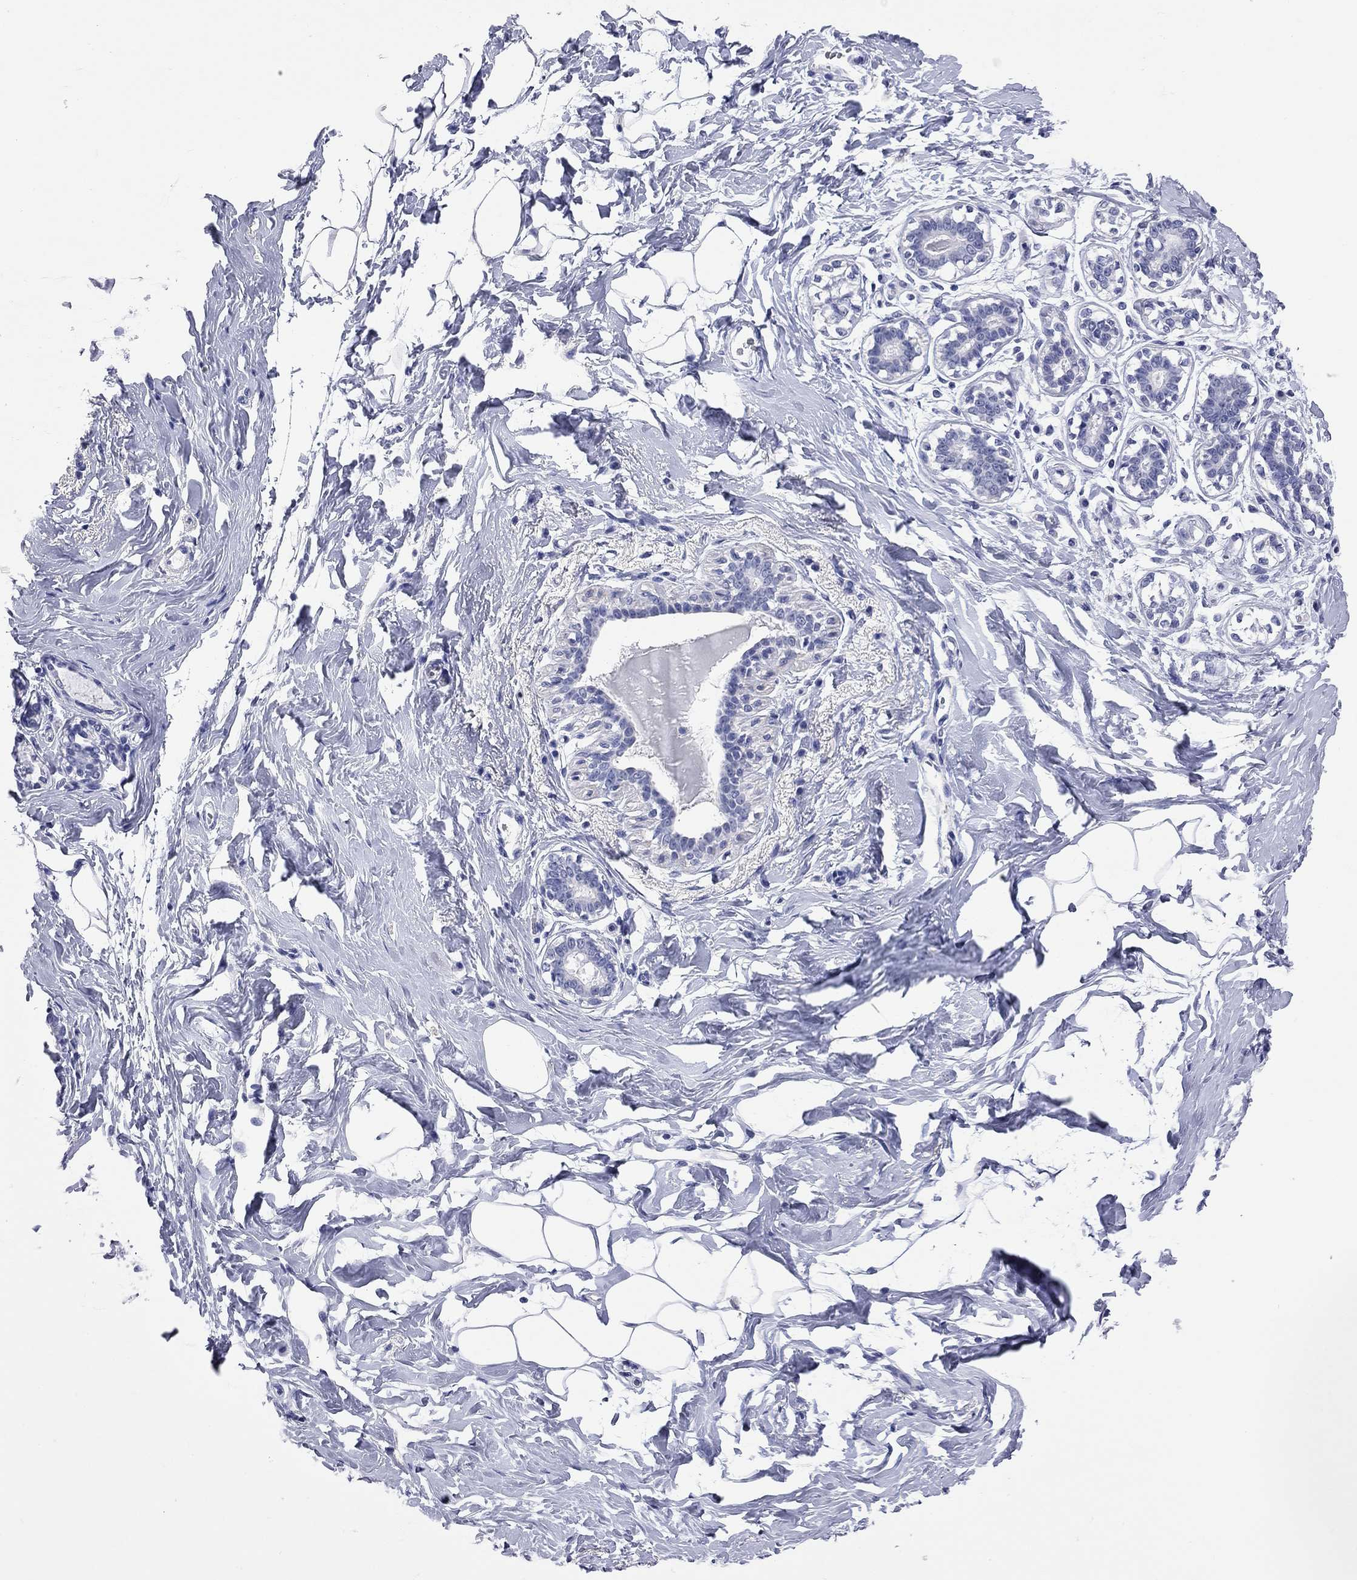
{"staining": {"intensity": "negative", "quantity": "none", "location": "none"}, "tissue": "breast", "cell_type": "Adipocytes", "image_type": "normal", "snomed": [{"axis": "morphology", "description": "Normal tissue, NOS"}, {"axis": "morphology", "description": "Lobular carcinoma, in situ"}, {"axis": "topography", "description": "Breast"}], "caption": "Immunohistochemical staining of benign human breast reveals no significant staining in adipocytes.", "gene": "FAM221B", "patient": {"sex": "female", "age": 35}}